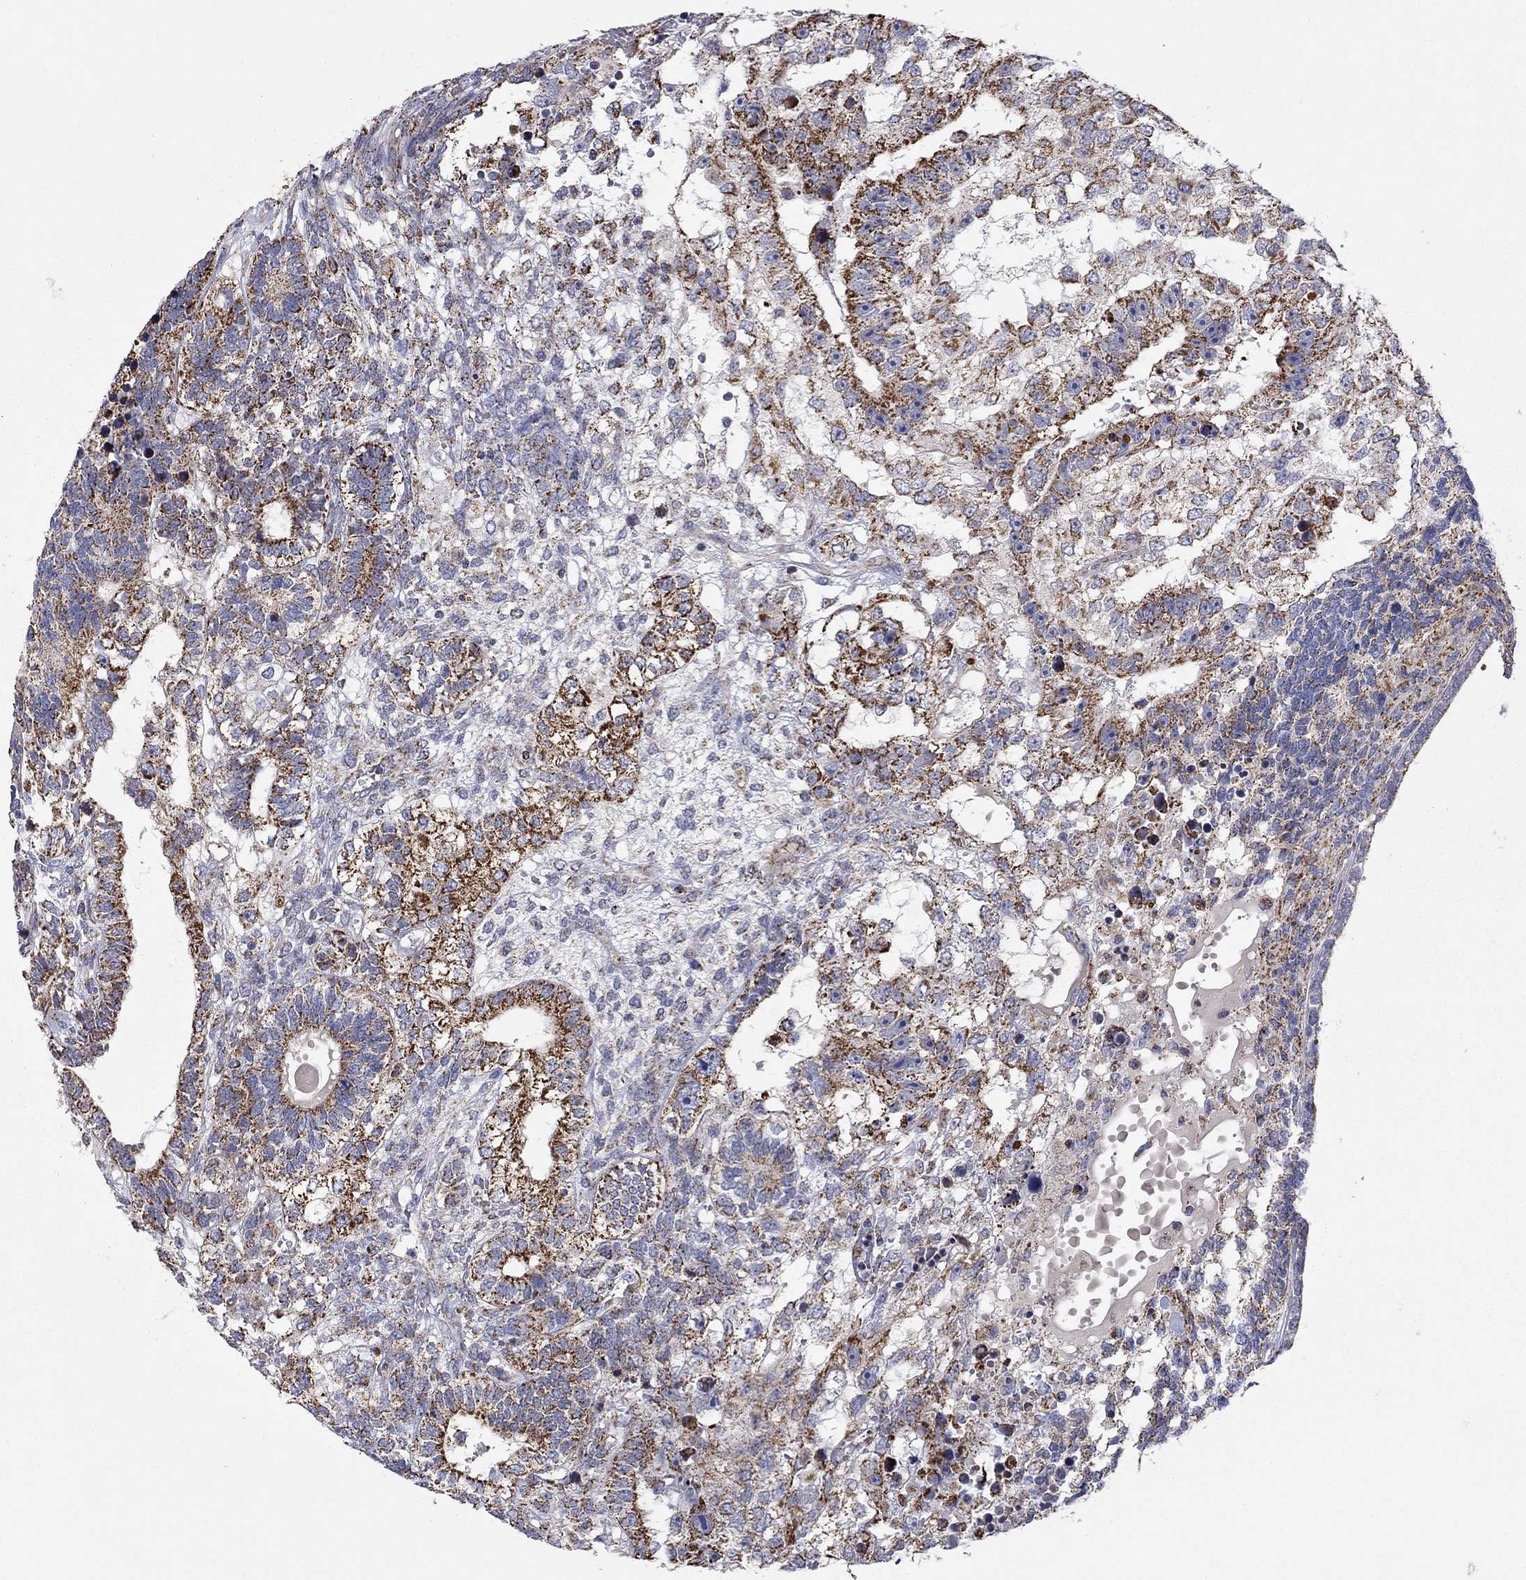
{"staining": {"intensity": "strong", "quantity": "25%-75%", "location": "cytoplasmic/membranous"}, "tissue": "testis cancer", "cell_type": "Tumor cells", "image_type": "cancer", "snomed": [{"axis": "morphology", "description": "Seminoma, NOS"}, {"axis": "morphology", "description": "Carcinoma, Embryonal, NOS"}, {"axis": "topography", "description": "Testis"}], "caption": "The immunohistochemical stain highlights strong cytoplasmic/membranous expression in tumor cells of seminoma (testis) tissue. The protein of interest is shown in brown color, while the nuclei are stained blue.", "gene": "HPS5", "patient": {"sex": "male", "age": 41}}